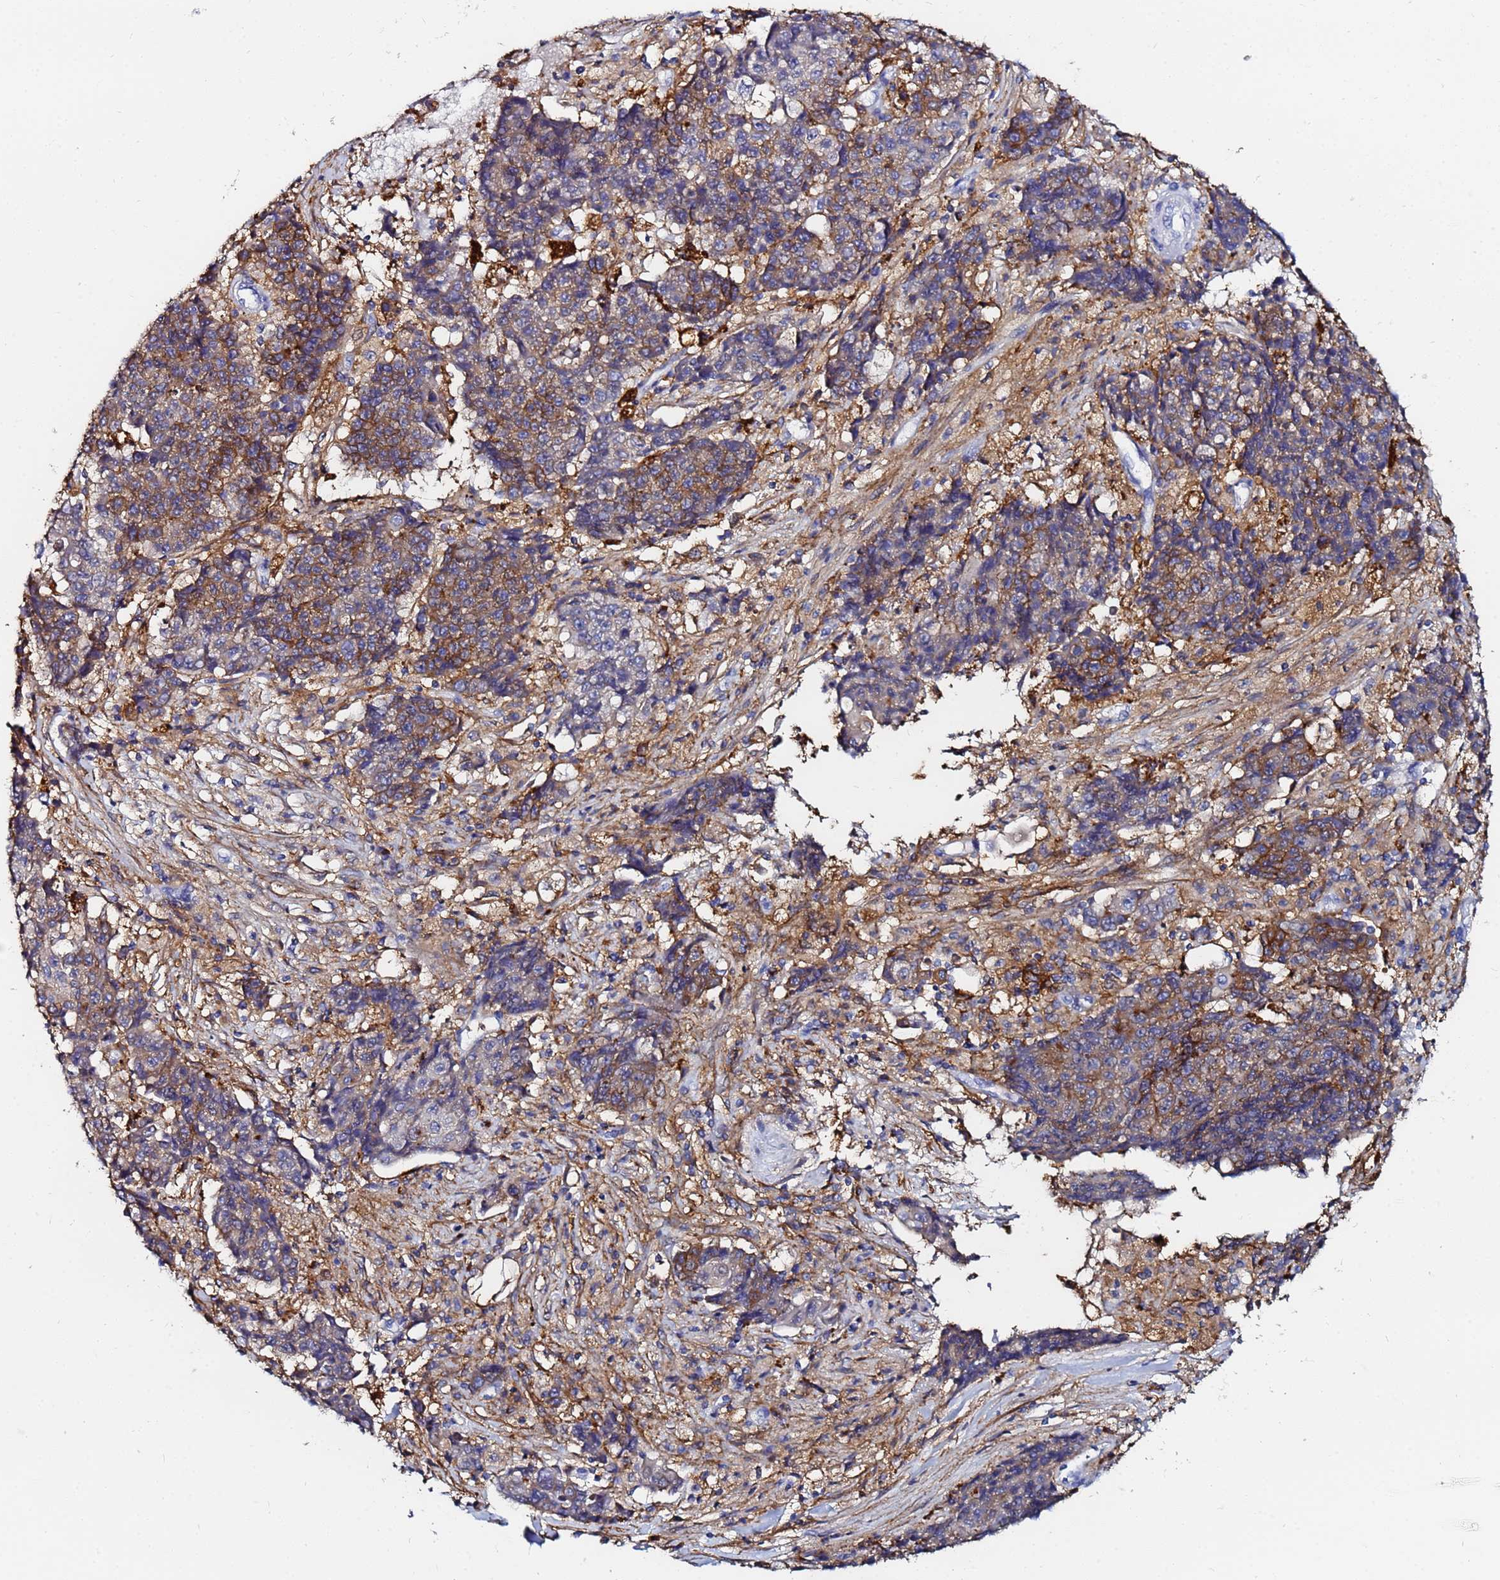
{"staining": {"intensity": "weak", "quantity": "25%-75%", "location": "cytoplasmic/membranous"}, "tissue": "ovarian cancer", "cell_type": "Tumor cells", "image_type": "cancer", "snomed": [{"axis": "morphology", "description": "Carcinoma, endometroid"}, {"axis": "topography", "description": "Ovary"}], "caption": "This micrograph reveals immunohistochemistry staining of ovarian cancer, with low weak cytoplasmic/membranous positivity in about 25%-75% of tumor cells.", "gene": "BASP1", "patient": {"sex": "female", "age": 42}}